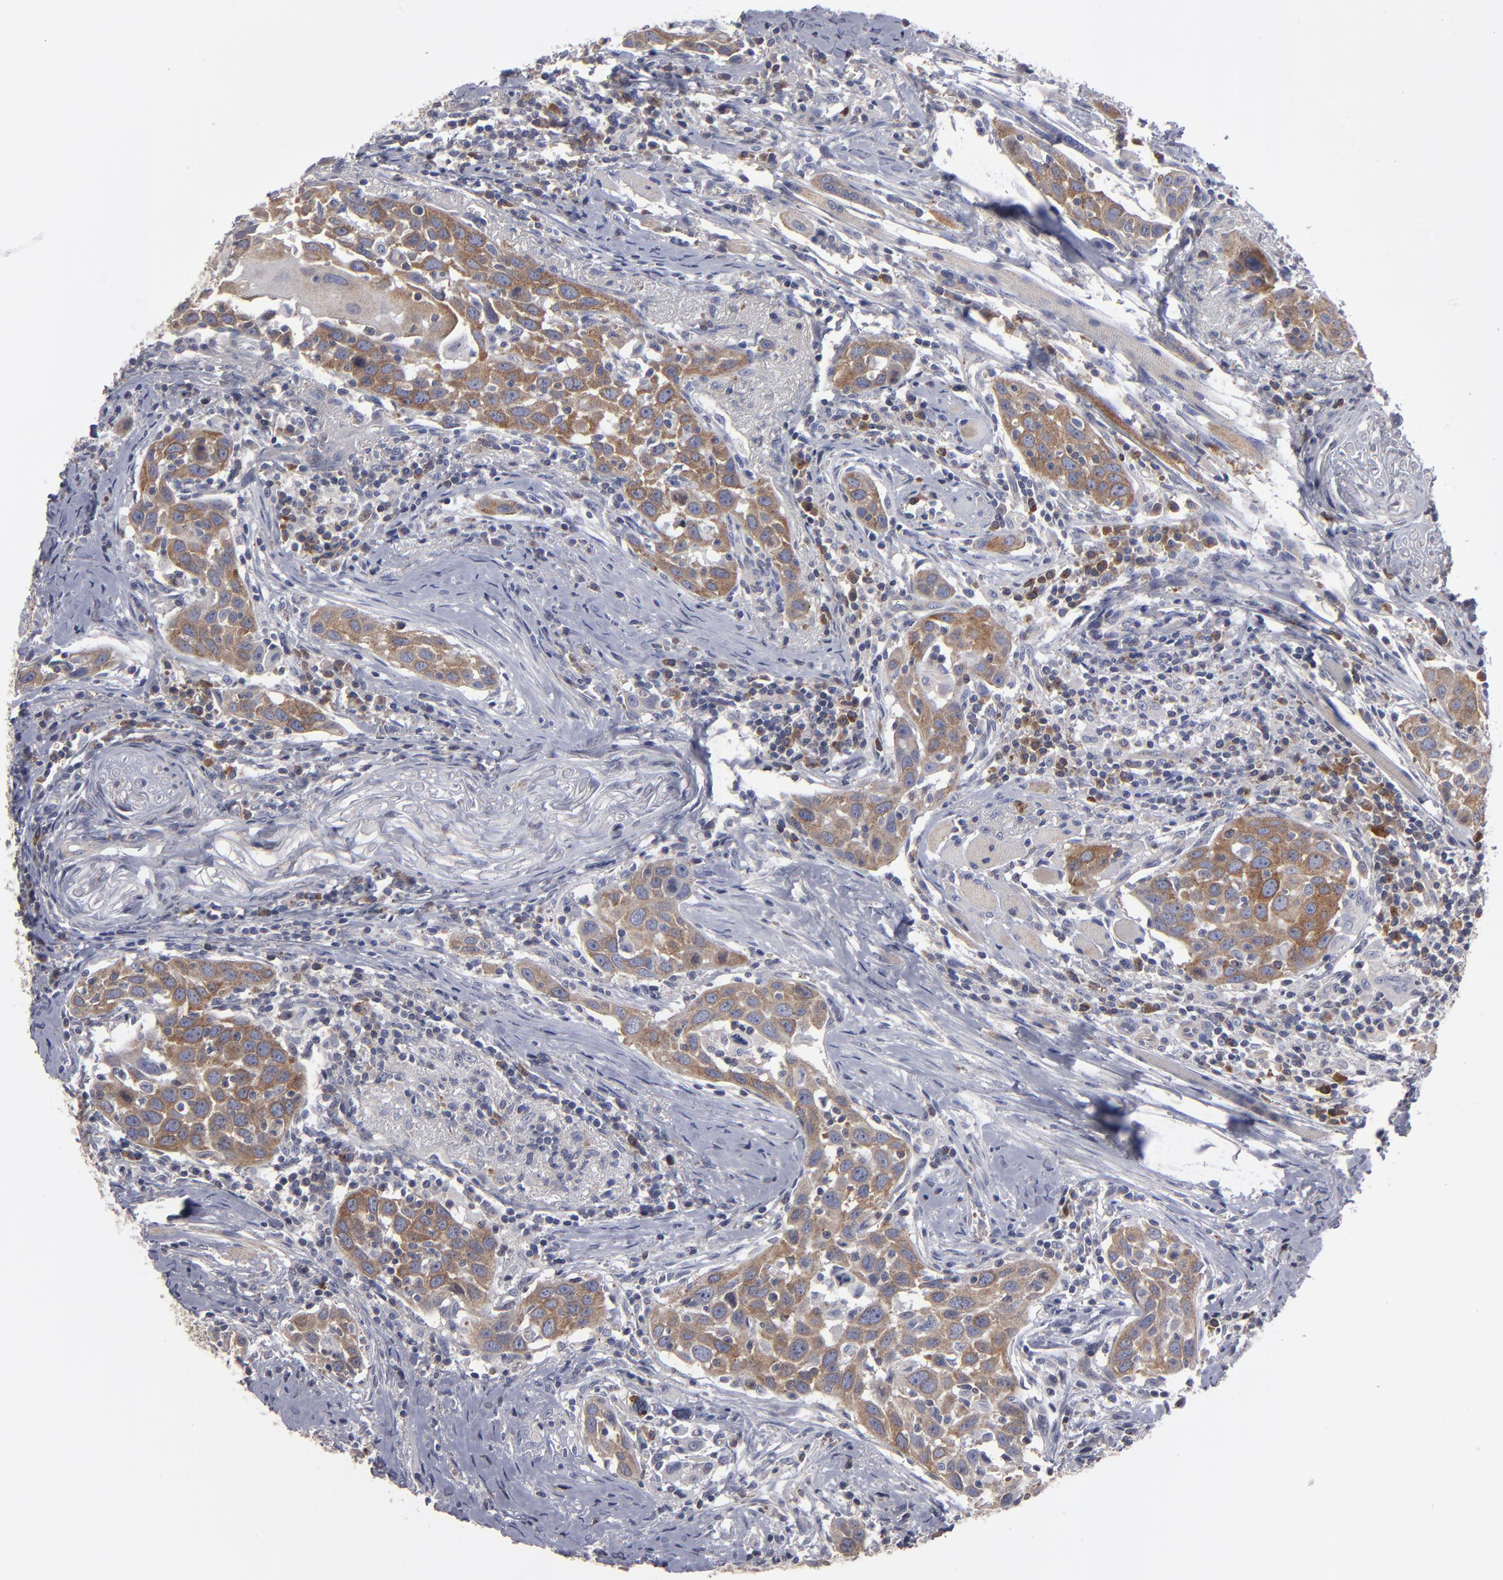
{"staining": {"intensity": "moderate", "quantity": ">75%", "location": "cytoplasmic/membranous"}, "tissue": "head and neck cancer", "cell_type": "Tumor cells", "image_type": "cancer", "snomed": [{"axis": "morphology", "description": "Squamous cell carcinoma, NOS"}, {"axis": "topography", "description": "Oral tissue"}, {"axis": "topography", "description": "Head-Neck"}], "caption": "Approximately >75% of tumor cells in squamous cell carcinoma (head and neck) show moderate cytoplasmic/membranous protein positivity as visualized by brown immunohistochemical staining.", "gene": "CEP97", "patient": {"sex": "female", "age": 50}}